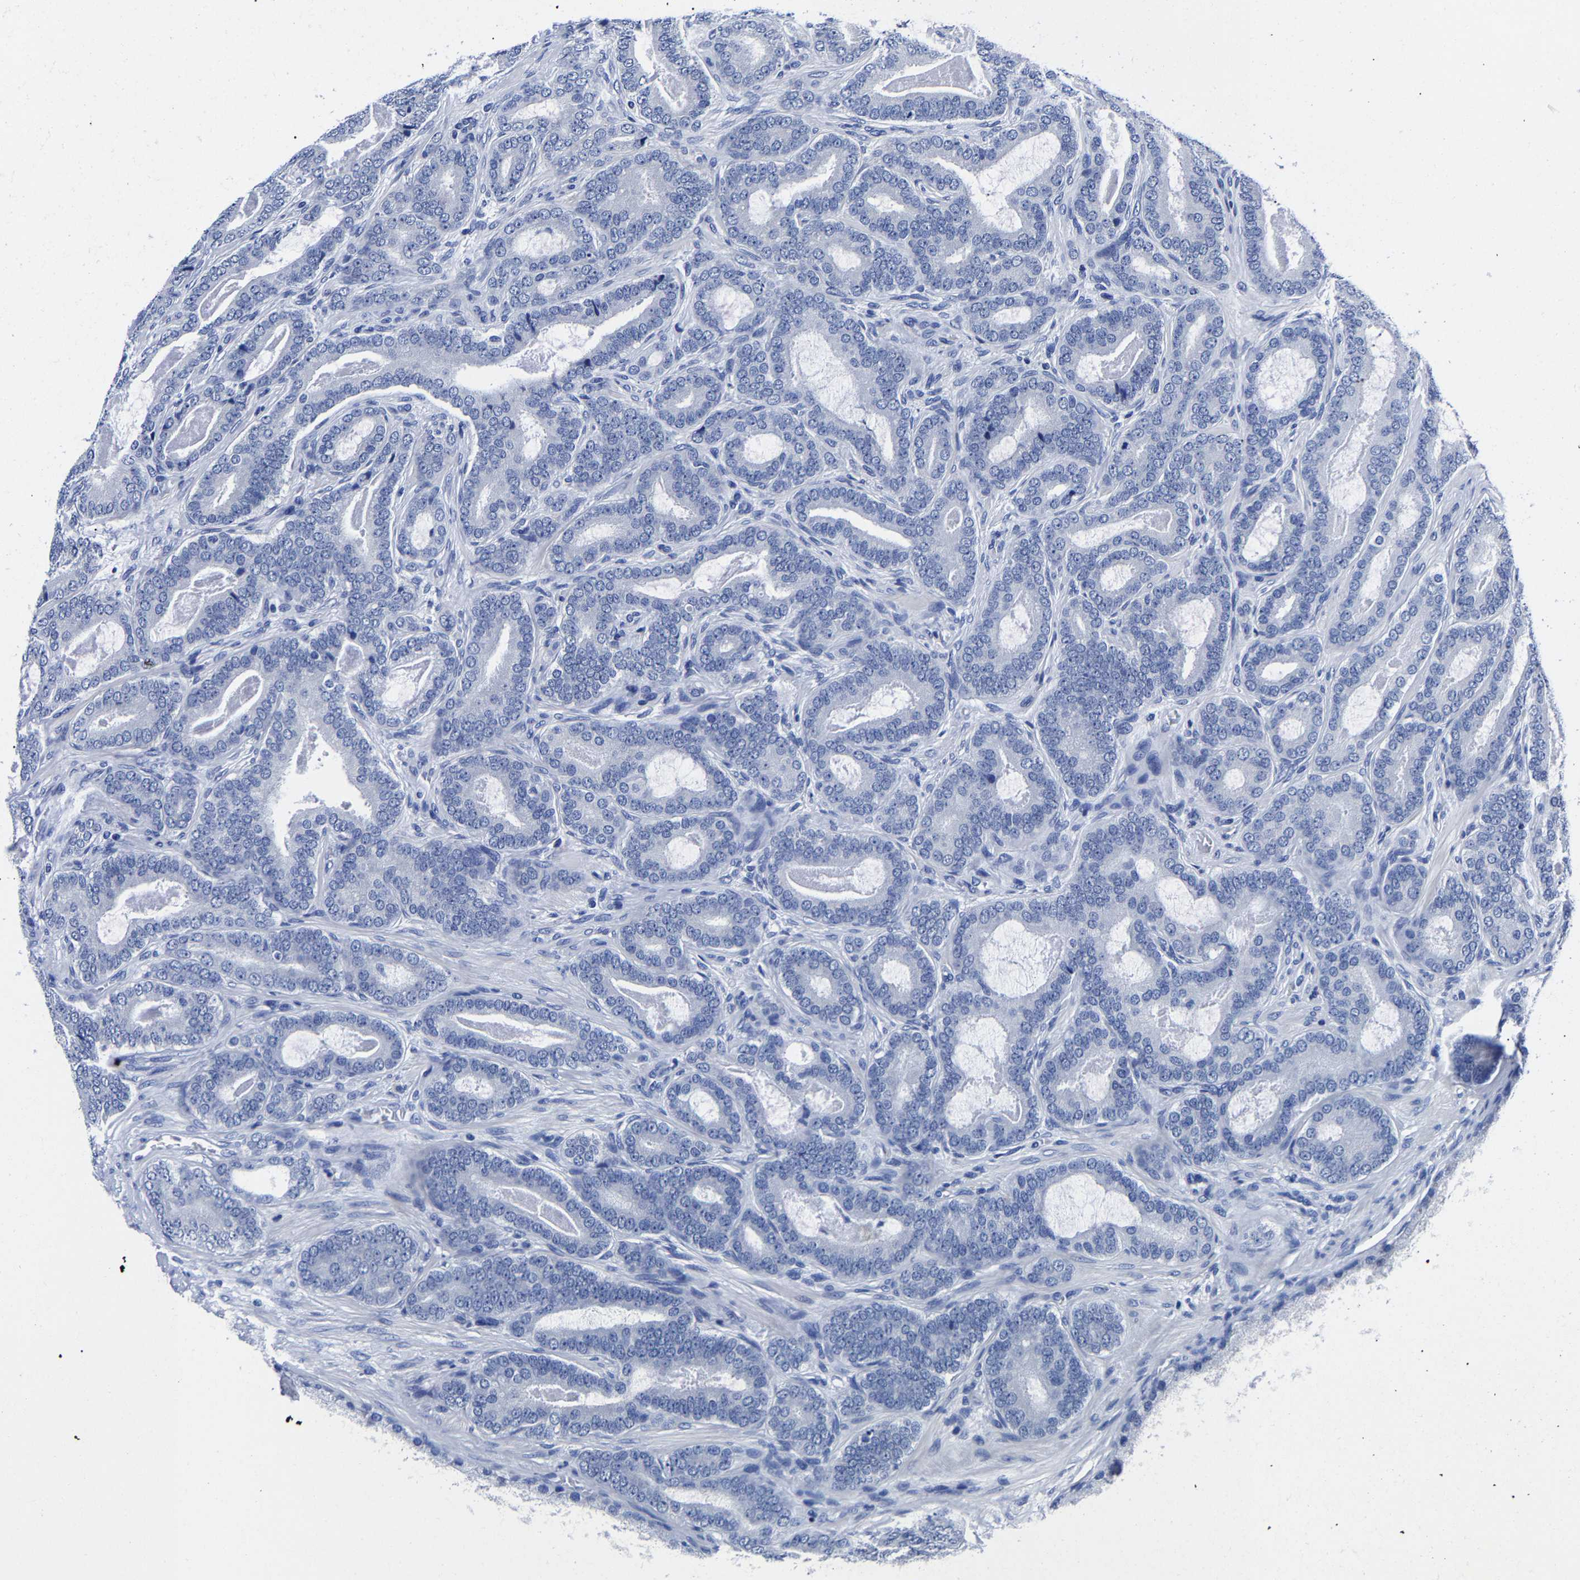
{"staining": {"intensity": "negative", "quantity": "none", "location": "none"}, "tissue": "prostate cancer", "cell_type": "Tumor cells", "image_type": "cancer", "snomed": [{"axis": "morphology", "description": "Adenocarcinoma, High grade"}, {"axis": "topography", "description": "Prostate"}], "caption": "IHC of human prostate adenocarcinoma (high-grade) reveals no staining in tumor cells.", "gene": "CPA2", "patient": {"sex": "male", "age": 60}}